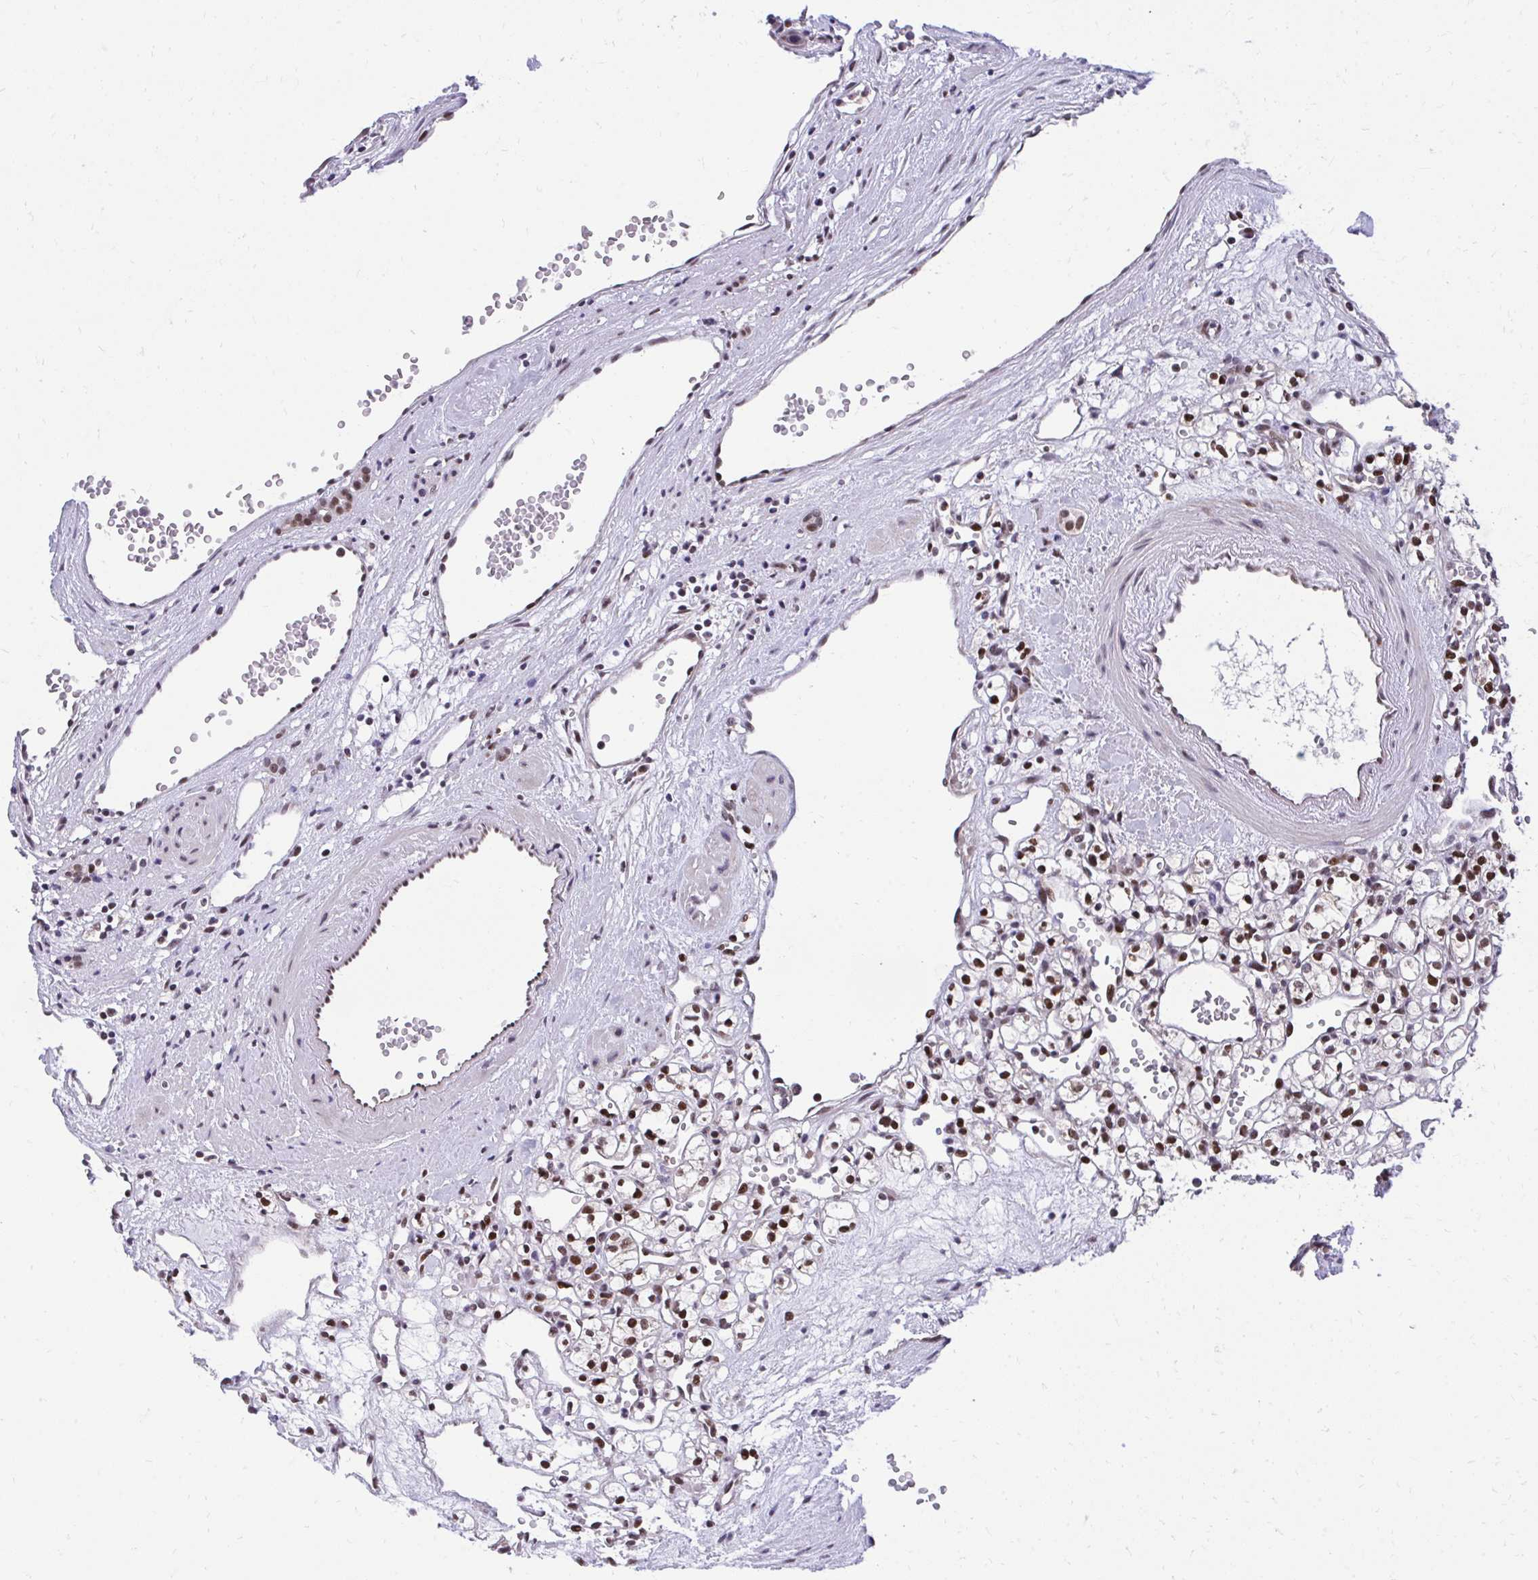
{"staining": {"intensity": "strong", "quantity": "<25%", "location": "nuclear"}, "tissue": "renal cancer", "cell_type": "Tumor cells", "image_type": "cancer", "snomed": [{"axis": "morphology", "description": "Adenocarcinoma, NOS"}, {"axis": "topography", "description": "Kidney"}], "caption": "Immunohistochemistry (DAB) staining of renal cancer (adenocarcinoma) shows strong nuclear protein positivity in approximately <25% of tumor cells.", "gene": "HOXA4", "patient": {"sex": "female", "age": 59}}